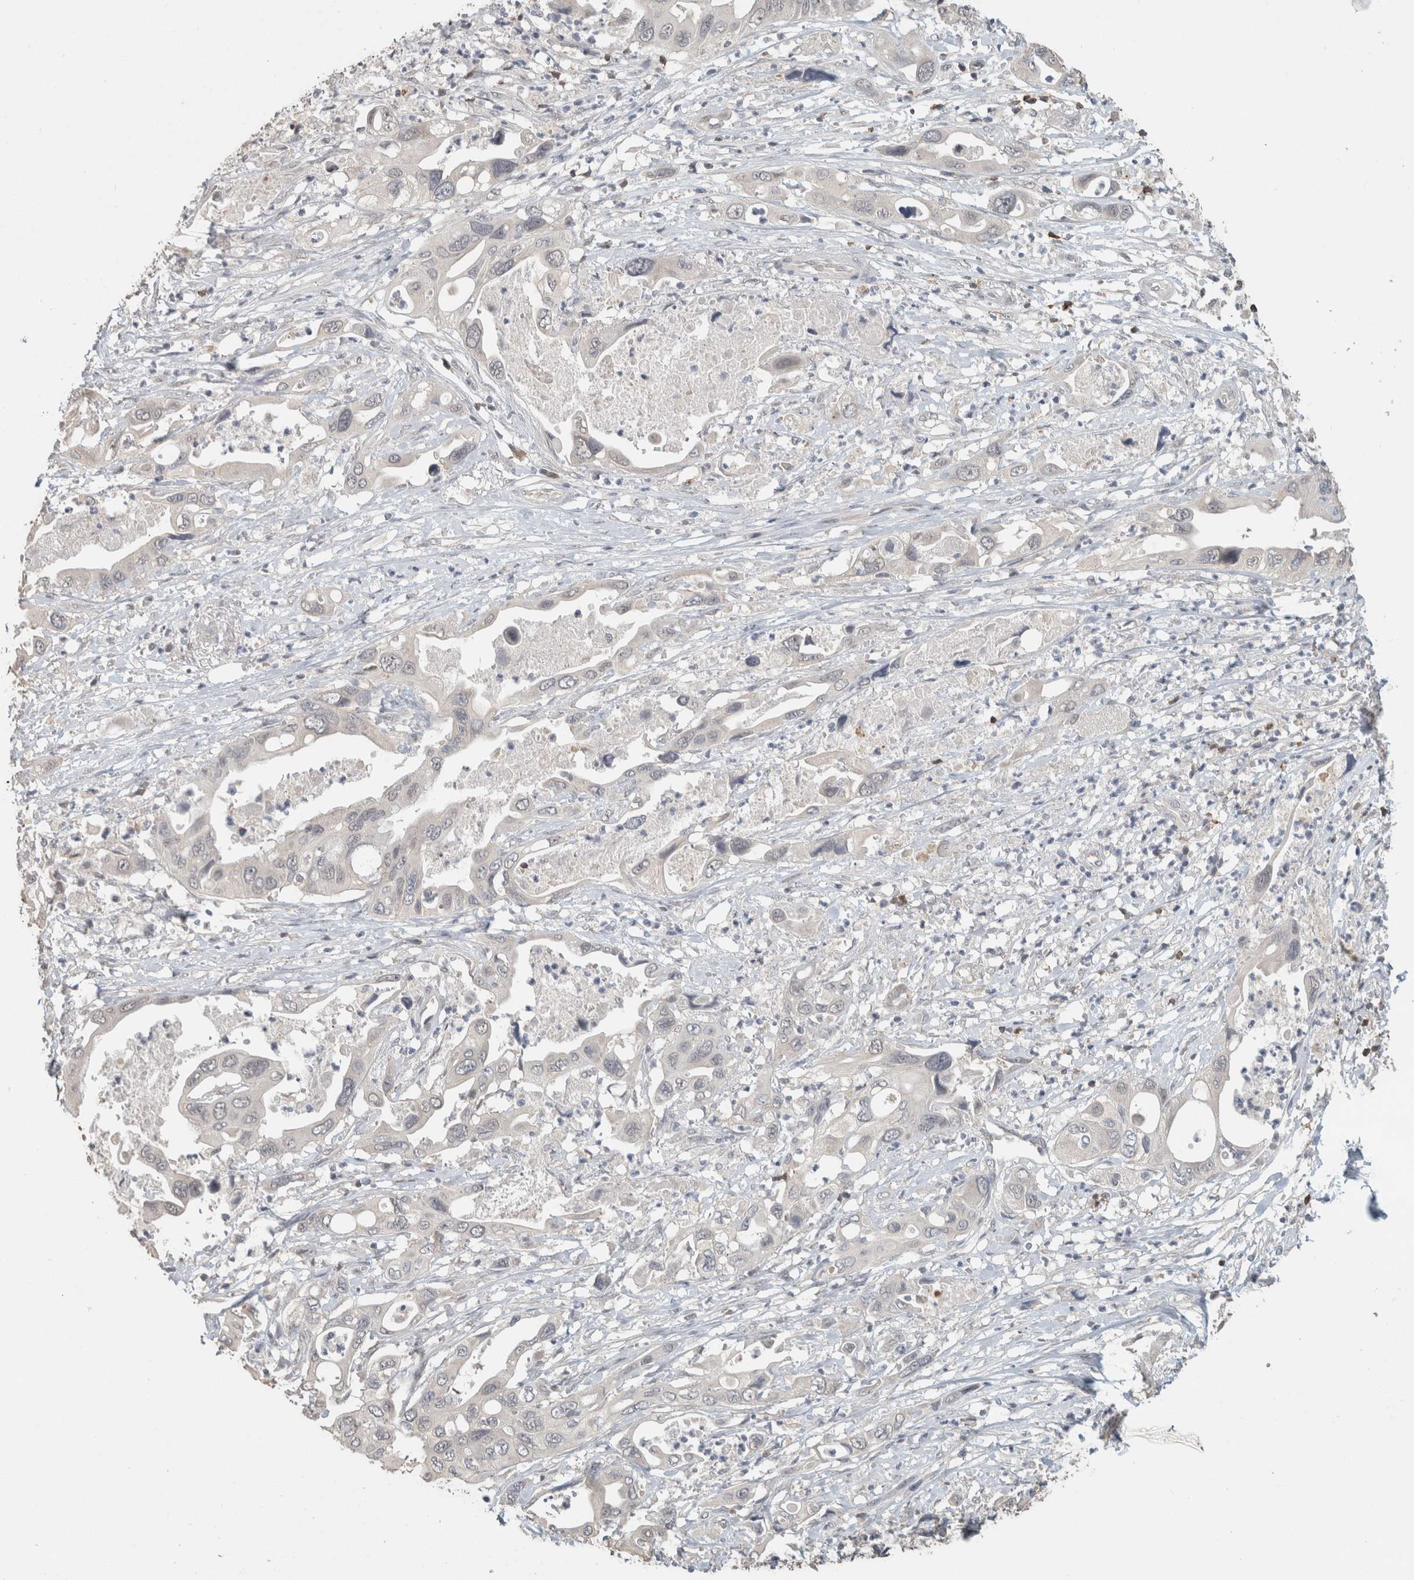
{"staining": {"intensity": "negative", "quantity": "none", "location": "none"}, "tissue": "pancreatic cancer", "cell_type": "Tumor cells", "image_type": "cancer", "snomed": [{"axis": "morphology", "description": "Adenocarcinoma, NOS"}, {"axis": "topography", "description": "Pancreas"}], "caption": "This is a photomicrograph of immunohistochemistry staining of pancreatic adenocarcinoma, which shows no staining in tumor cells.", "gene": "TRAT1", "patient": {"sex": "male", "age": 66}}